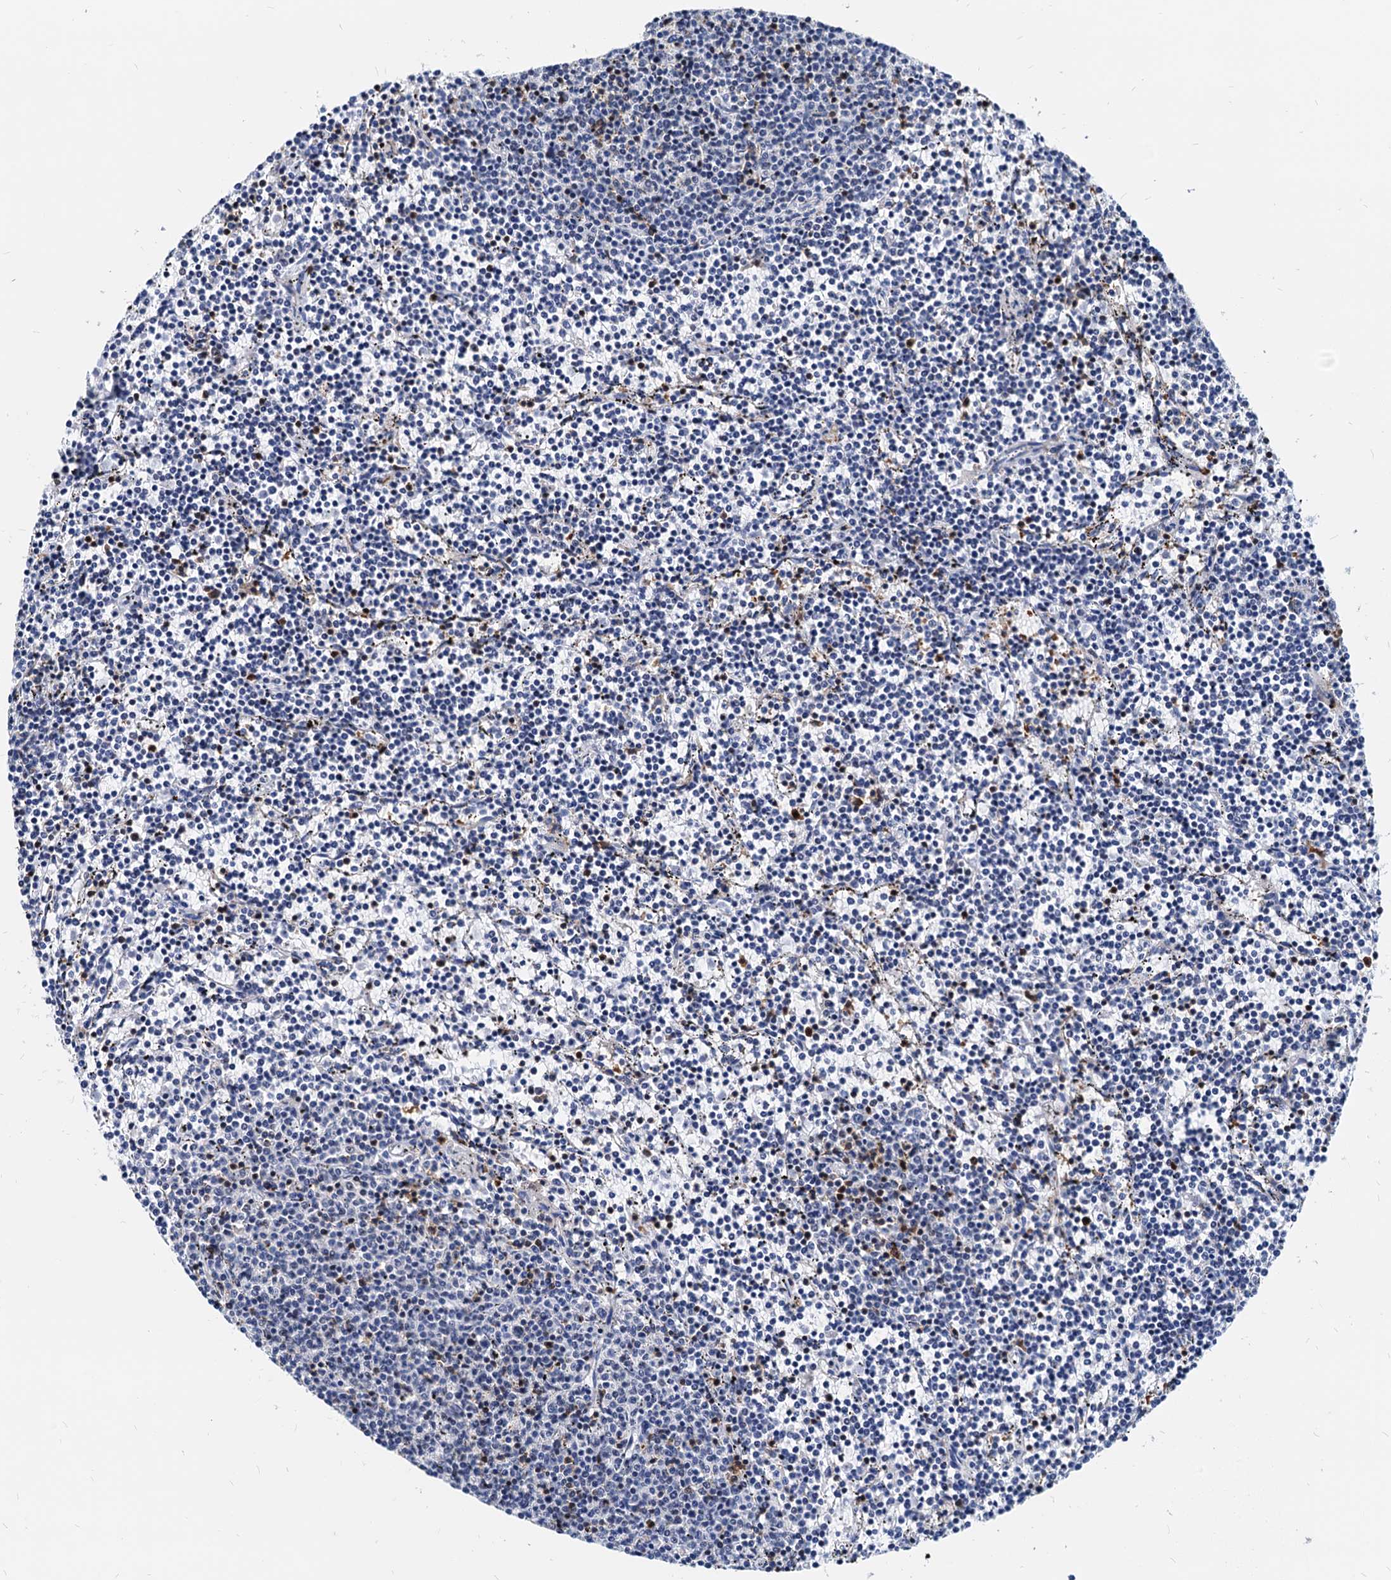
{"staining": {"intensity": "negative", "quantity": "none", "location": "none"}, "tissue": "lymphoma", "cell_type": "Tumor cells", "image_type": "cancer", "snomed": [{"axis": "morphology", "description": "Malignant lymphoma, non-Hodgkin's type, Low grade"}, {"axis": "topography", "description": "Spleen"}], "caption": "Immunohistochemical staining of human malignant lymphoma, non-Hodgkin's type (low-grade) displays no significant expression in tumor cells.", "gene": "LCP2", "patient": {"sex": "female", "age": 50}}